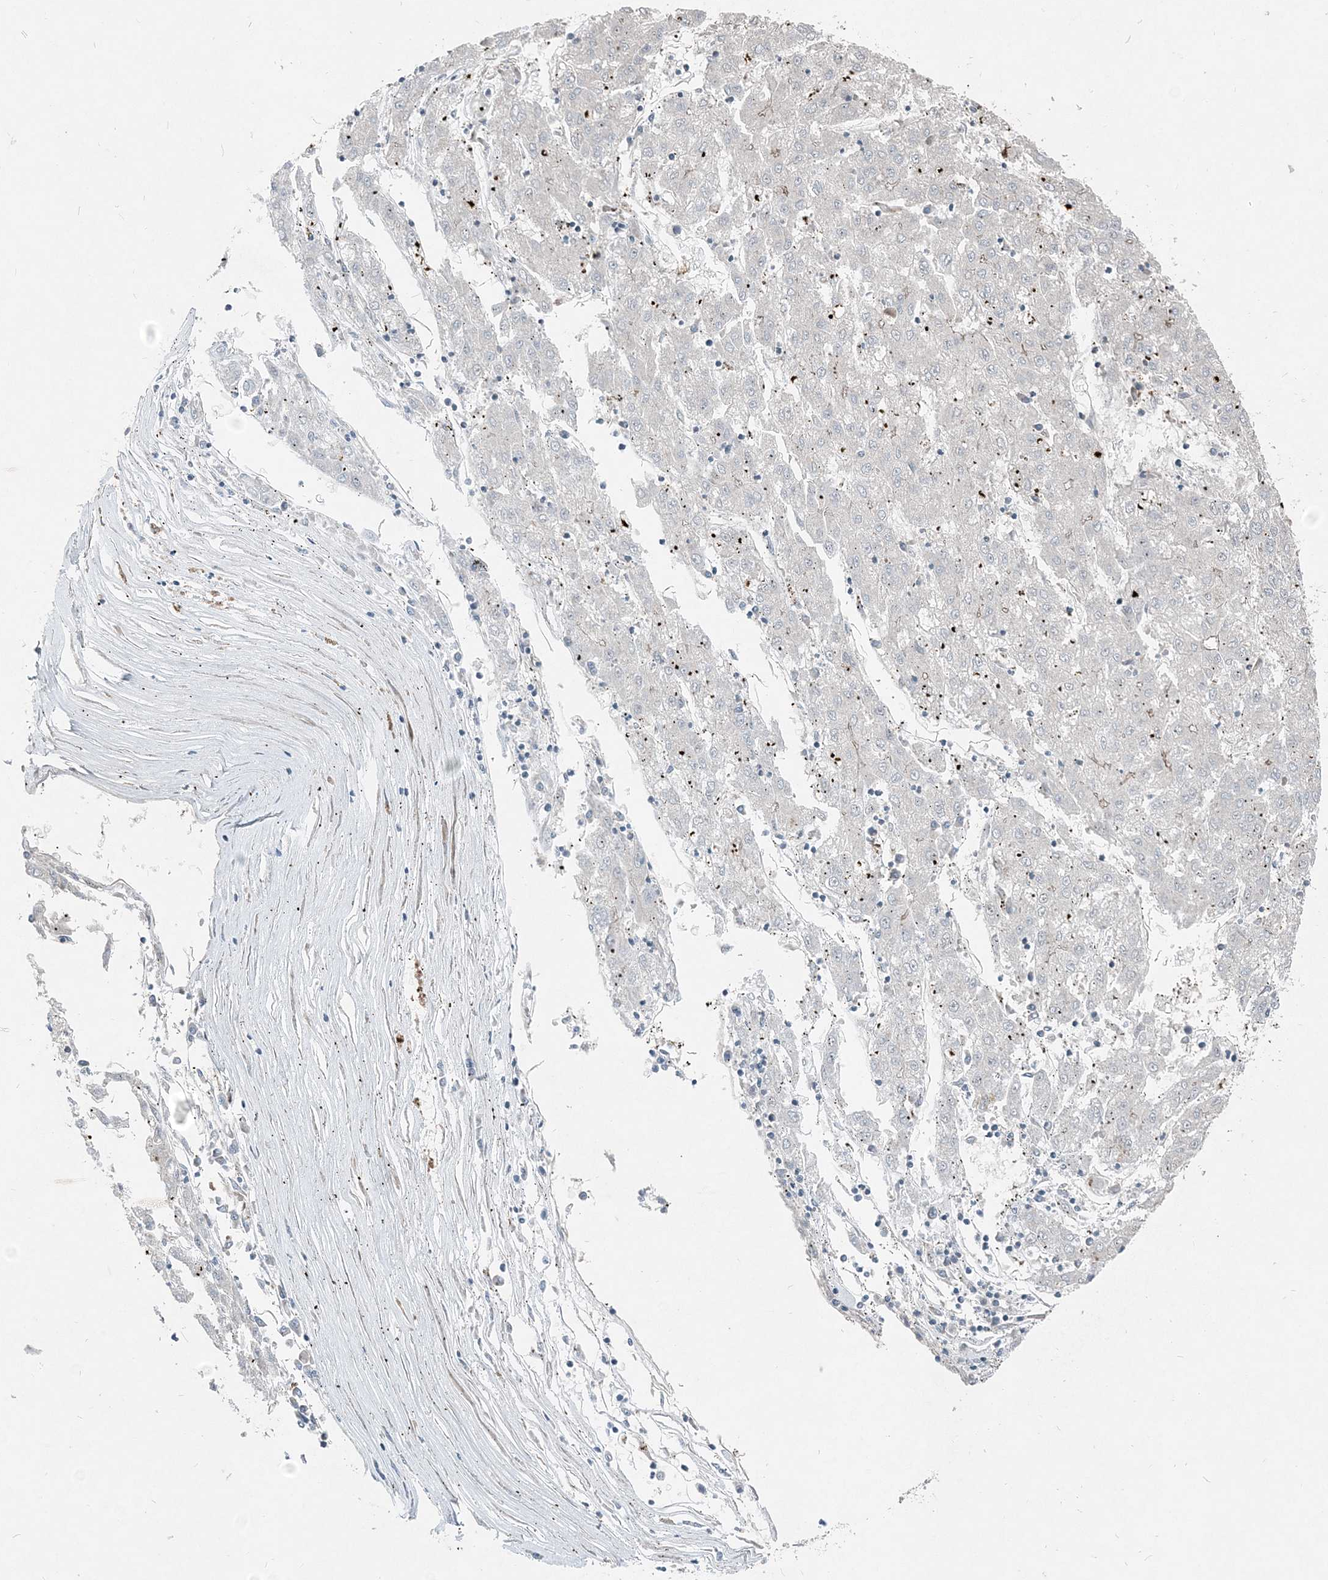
{"staining": {"intensity": "negative", "quantity": "none", "location": "none"}, "tissue": "liver cancer", "cell_type": "Tumor cells", "image_type": "cancer", "snomed": [{"axis": "morphology", "description": "Carcinoma, Hepatocellular, NOS"}, {"axis": "topography", "description": "Liver"}], "caption": "Human liver cancer stained for a protein using immunohistochemistry (IHC) shows no staining in tumor cells.", "gene": "INTU", "patient": {"sex": "male", "age": 72}}